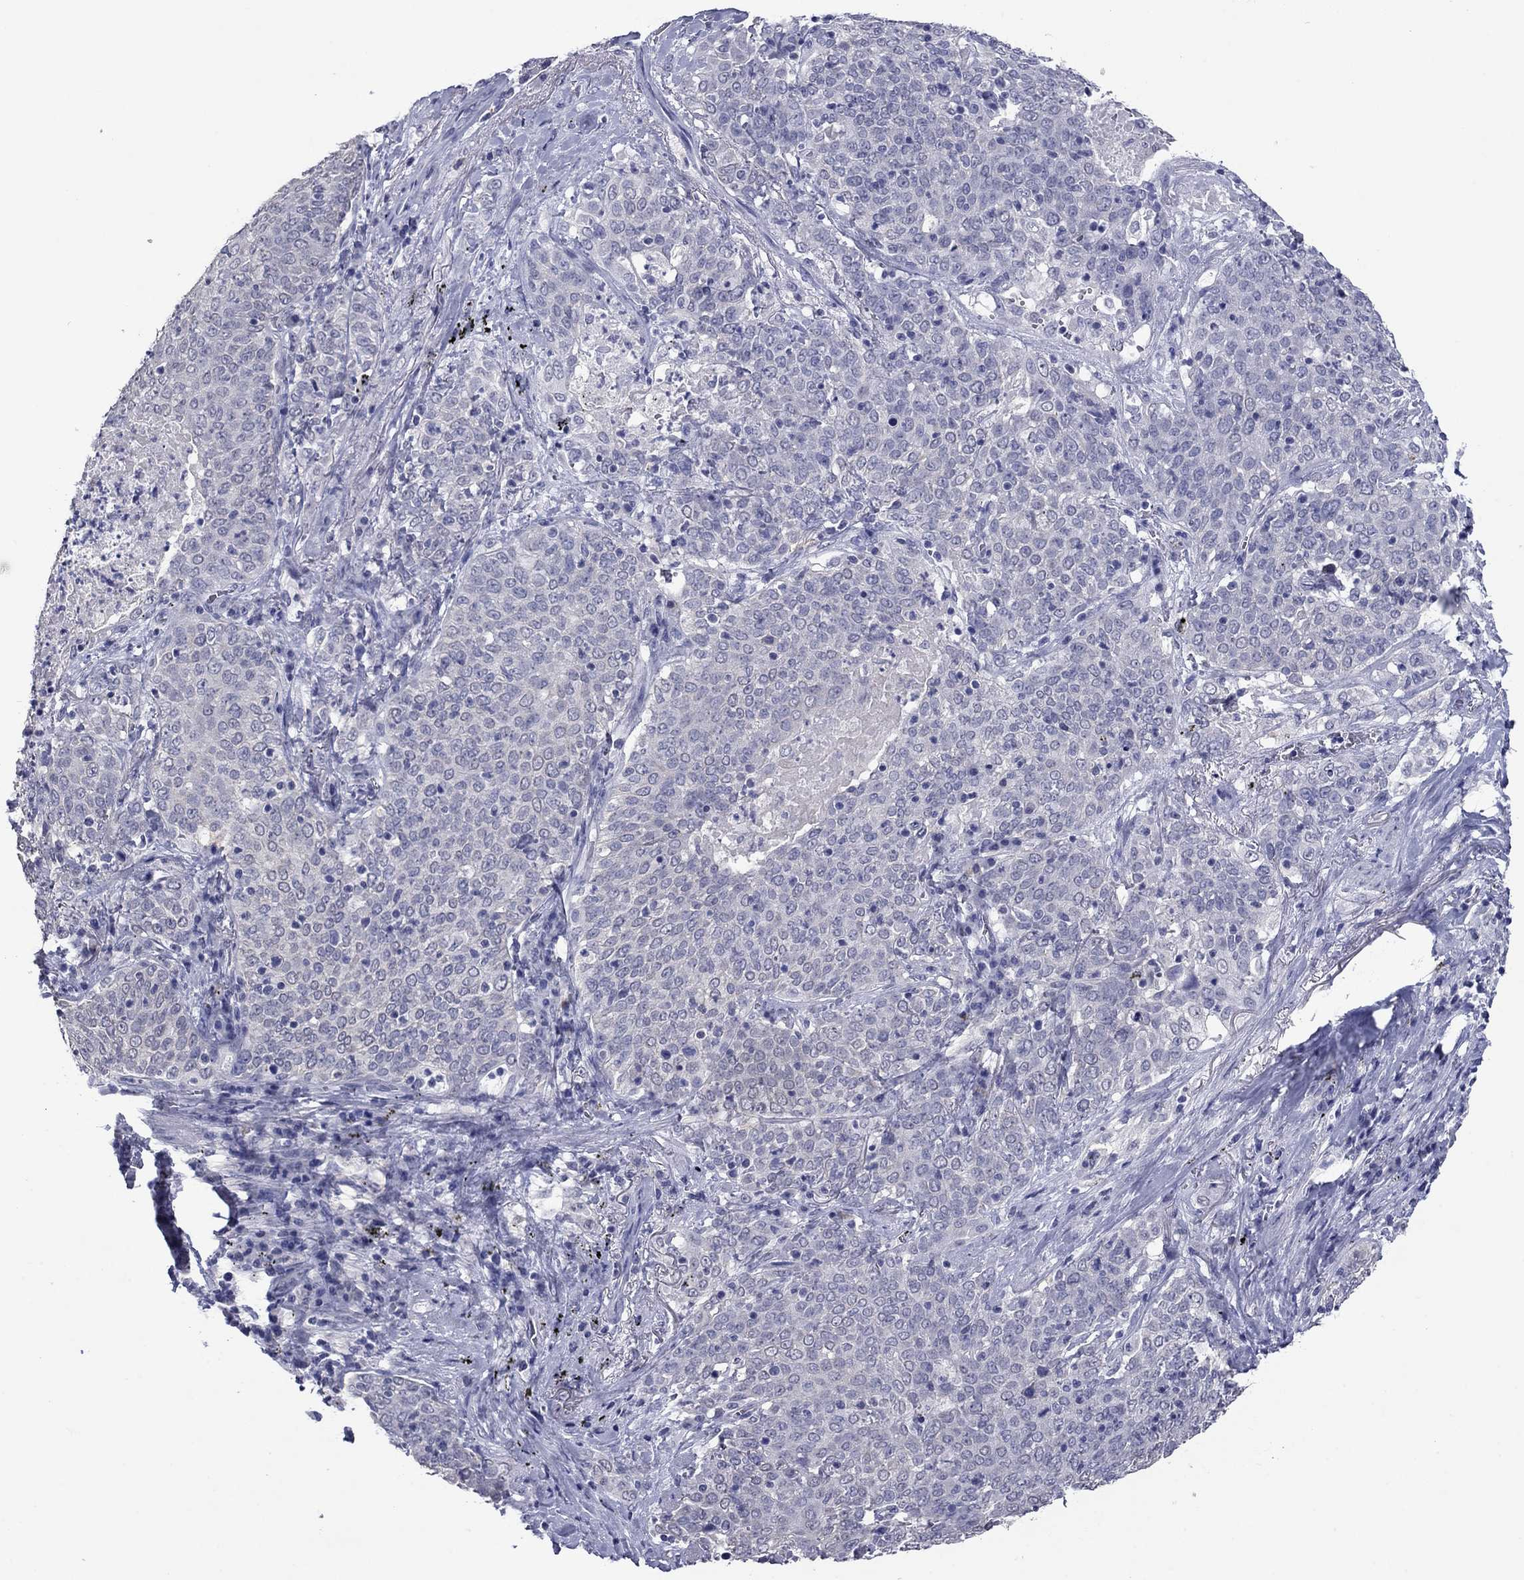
{"staining": {"intensity": "negative", "quantity": "none", "location": "none"}, "tissue": "lung cancer", "cell_type": "Tumor cells", "image_type": "cancer", "snomed": [{"axis": "morphology", "description": "Squamous cell carcinoma, NOS"}, {"axis": "topography", "description": "Lung"}], "caption": "Immunohistochemistry (IHC) micrograph of lung cancer (squamous cell carcinoma) stained for a protein (brown), which displays no staining in tumor cells.", "gene": "HAO1", "patient": {"sex": "male", "age": 82}}